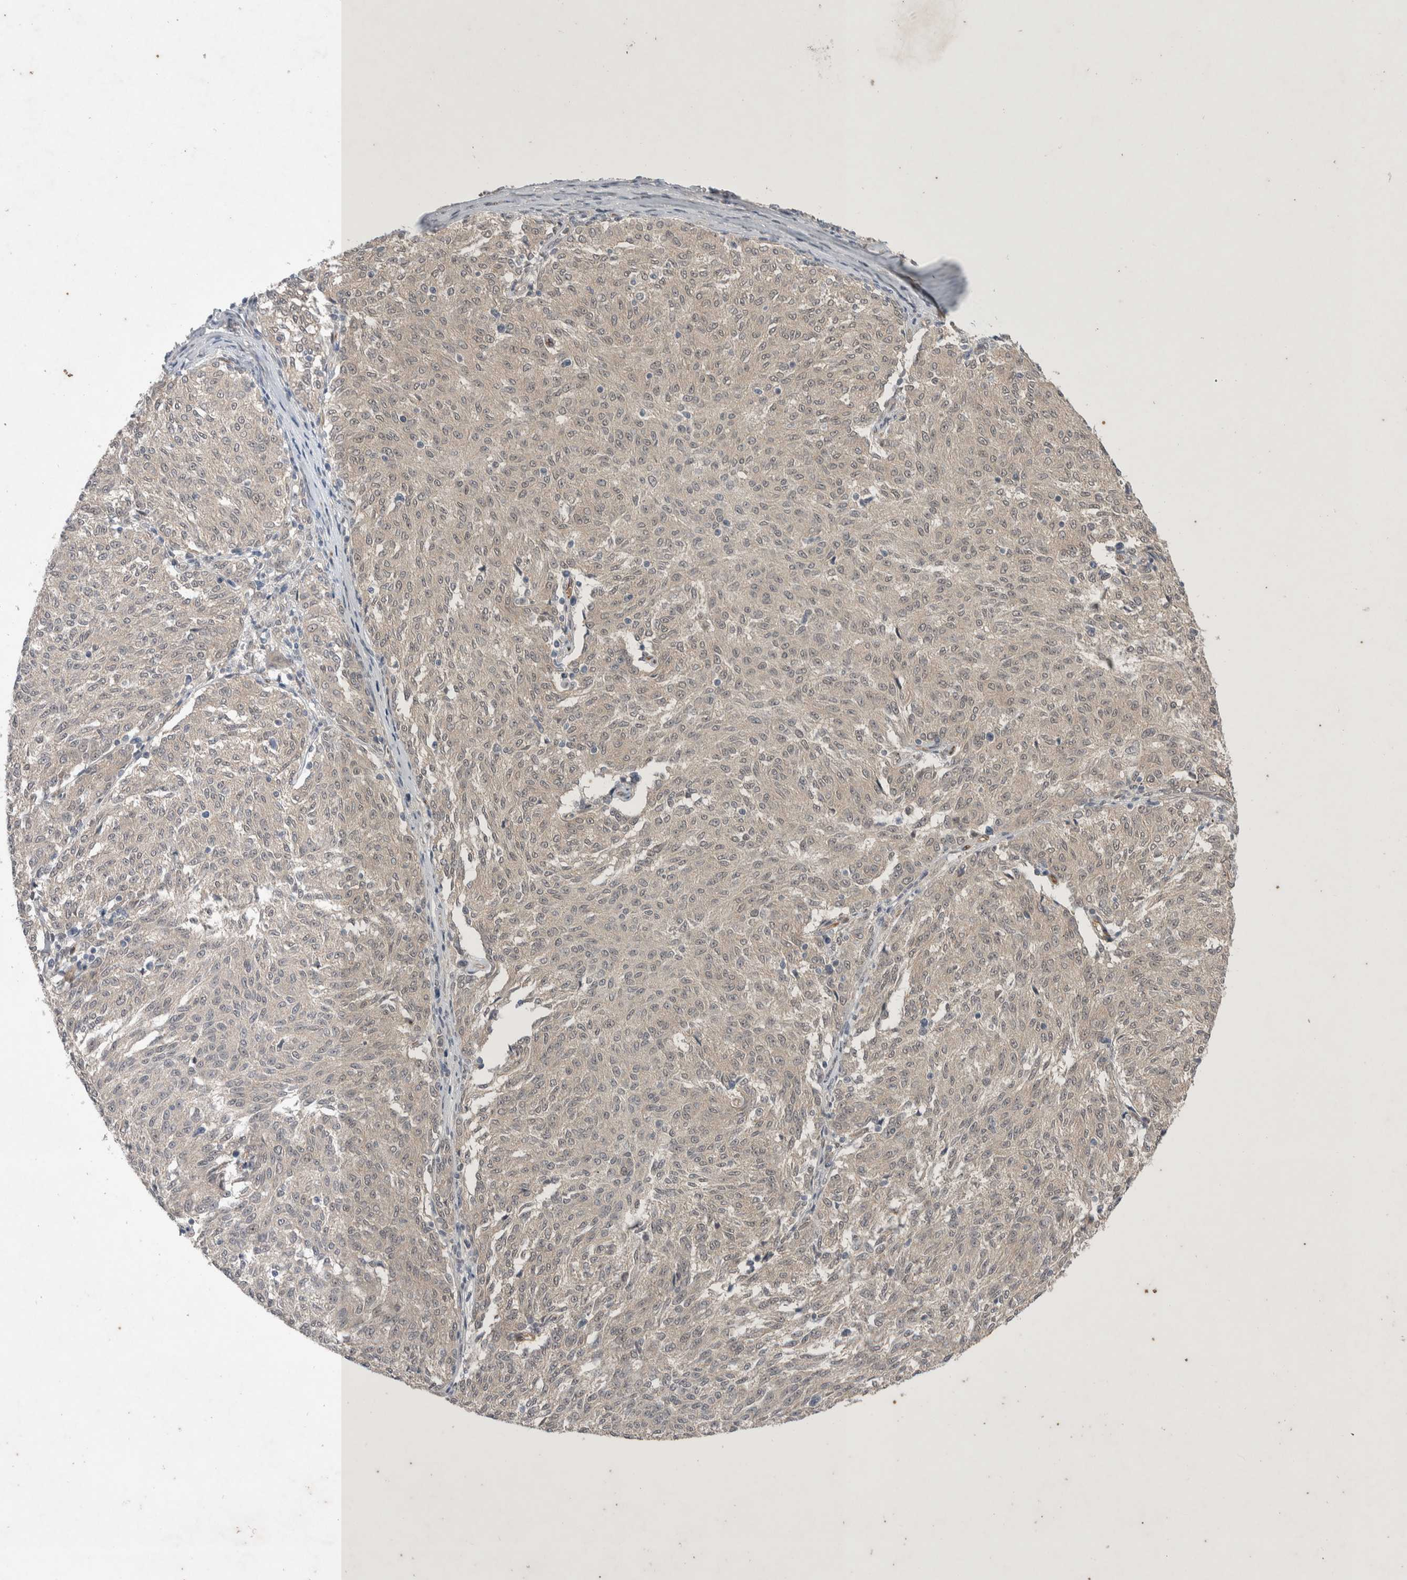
{"staining": {"intensity": "negative", "quantity": "none", "location": "none"}, "tissue": "melanoma", "cell_type": "Tumor cells", "image_type": "cancer", "snomed": [{"axis": "morphology", "description": "Malignant melanoma, NOS"}, {"axis": "topography", "description": "Skin"}], "caption": "DAB immunohistochemical staining of human malignant melanoma reveals no significant positivity in tumor cells.", "gene": "ZNF704", "patient": {"sex": "female", "age": 72}}